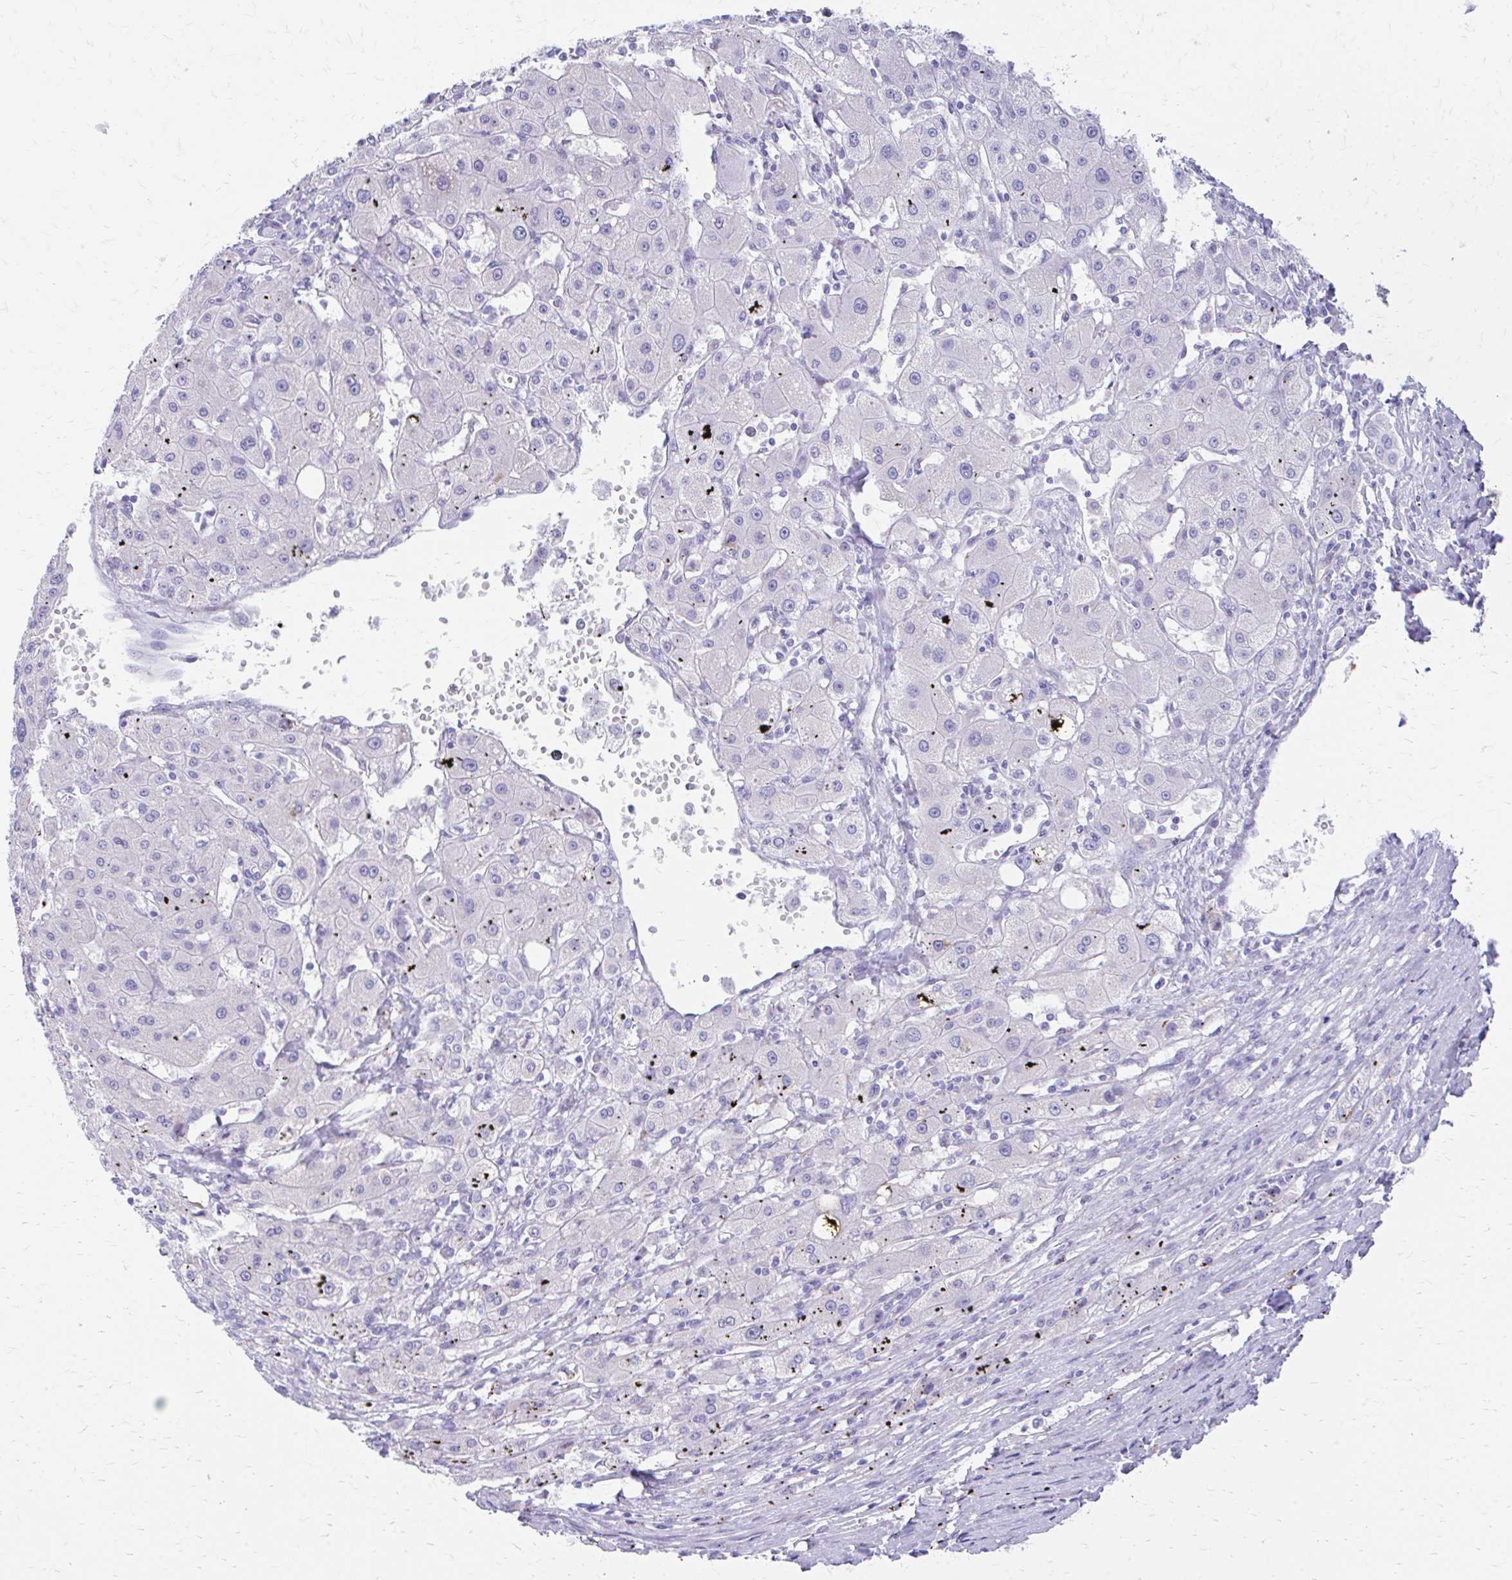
{"staining": {"intensity": "negative", "quantity": "none", "location": "none"}, "tissue": "liver cancer", "cell_type": "Tumor cells", "image_type": "cancer", "snomed": [{"axis": "morphology", "description": "Carcinoma, Hepatocellular, NOS"}, {"axis": "topography", "description": "Liver"}], "caption": "An immunohistochemistry (IHC) image of hepatocellular carcinoma (liver) is shown. There is no staining in tumor cells of hepatocellular carcinoma (liver). (DAB (3,3'-diaminobenzidine) immunohistochemistry (IHC) visualized using brightfield microscopy, high magnification).", "gene": "KRIT1", "patient": {"sex": "male", "age": 72}}